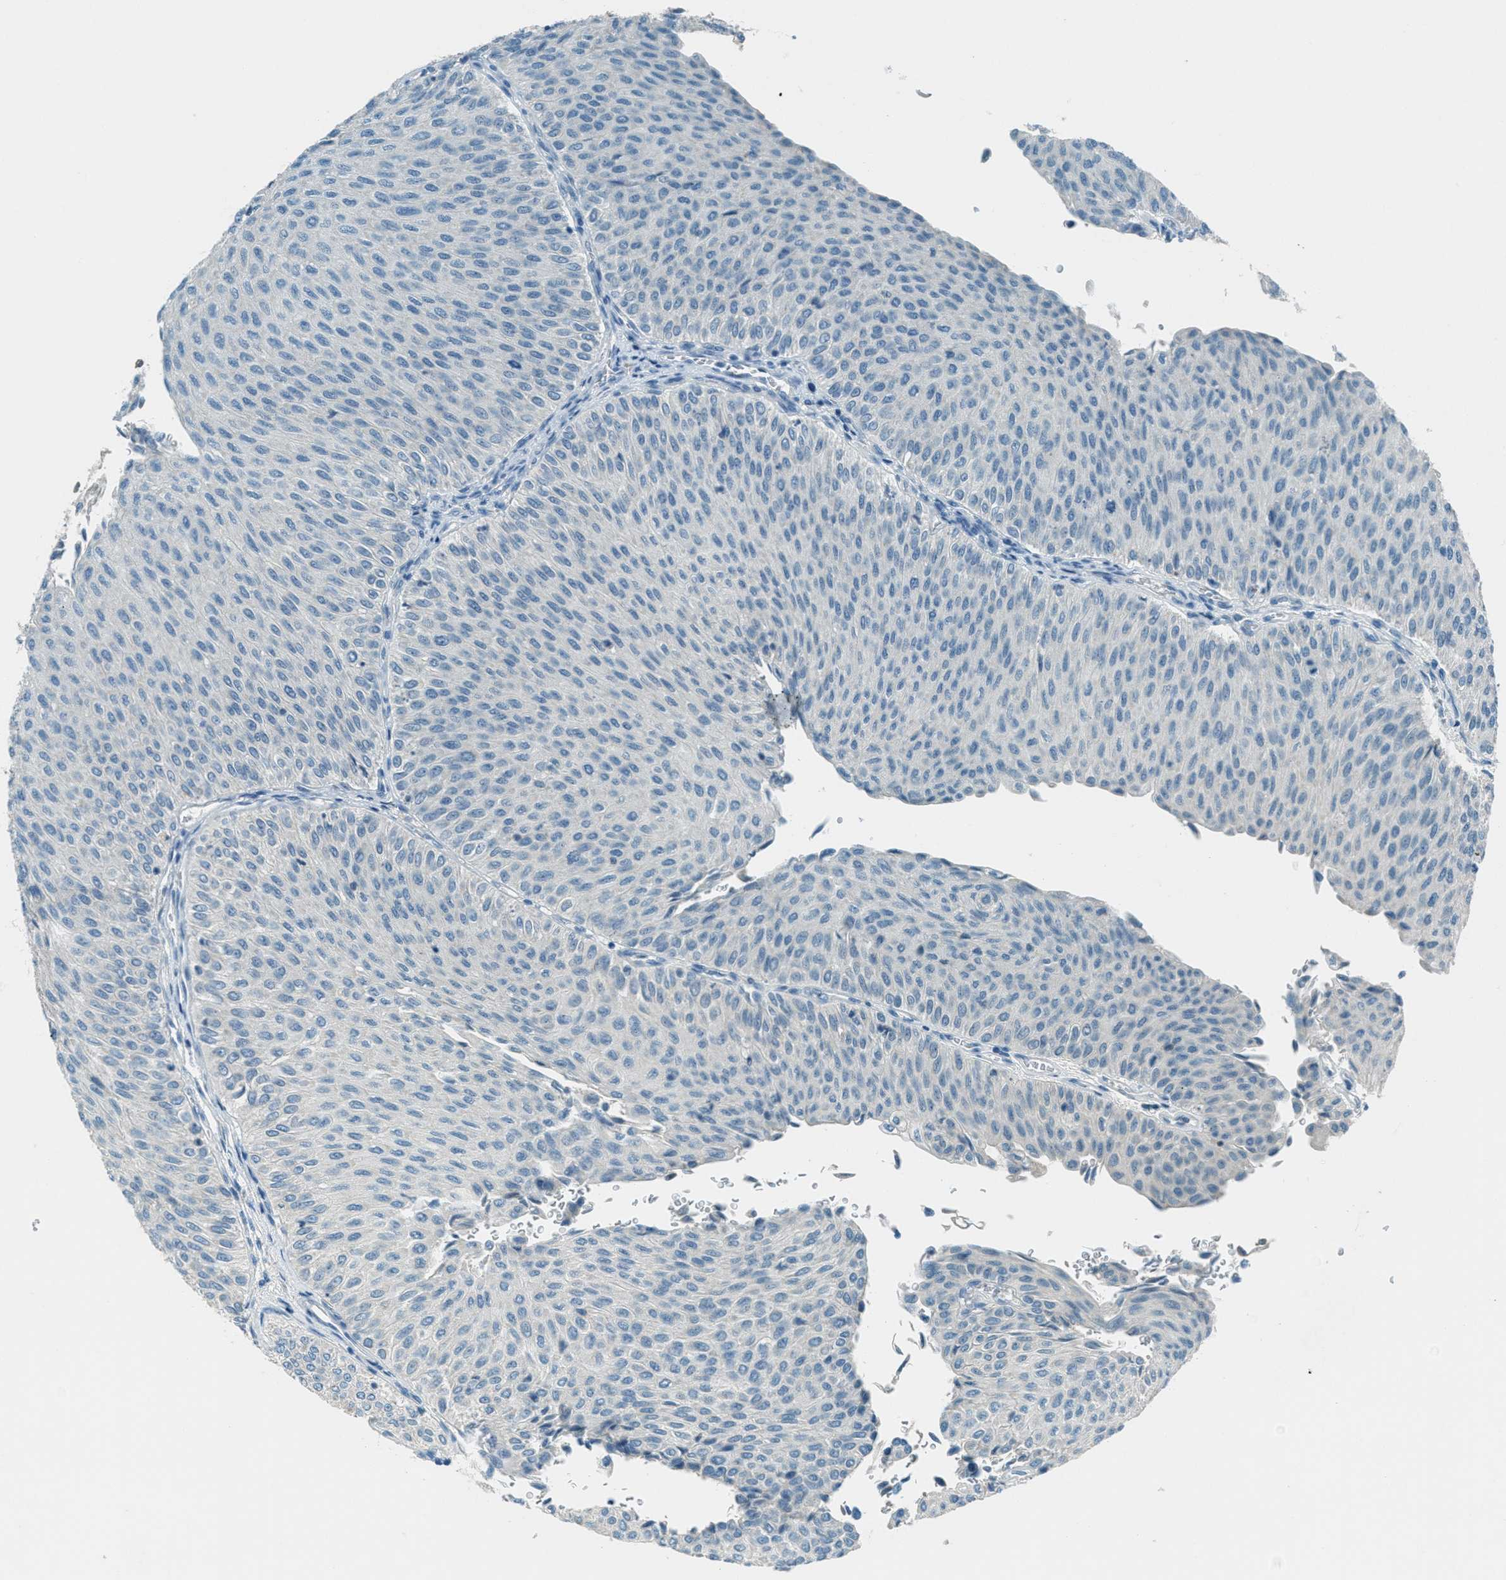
{"staining": {"intensity": "negative", "quantity": "none", "location": "none"}, "tissue": "urothelial cancer", "cell_type": "Tumor cells", "image_type": "cancer", "snomed": [{"axis": "morphology", "description": "Urothelial carcinoma, Low grade"}, {"axis": "topography", "description": "Urinary bladder"}], "caption": "Immunohistochemistry (IHC) micrograph of neoplastic tissue: urothelial cancer stained with DAB reveals no significant protein positivity in tumor cells.", "gene": "MSLN", "patient": {"sex": "male", "age": 78}}